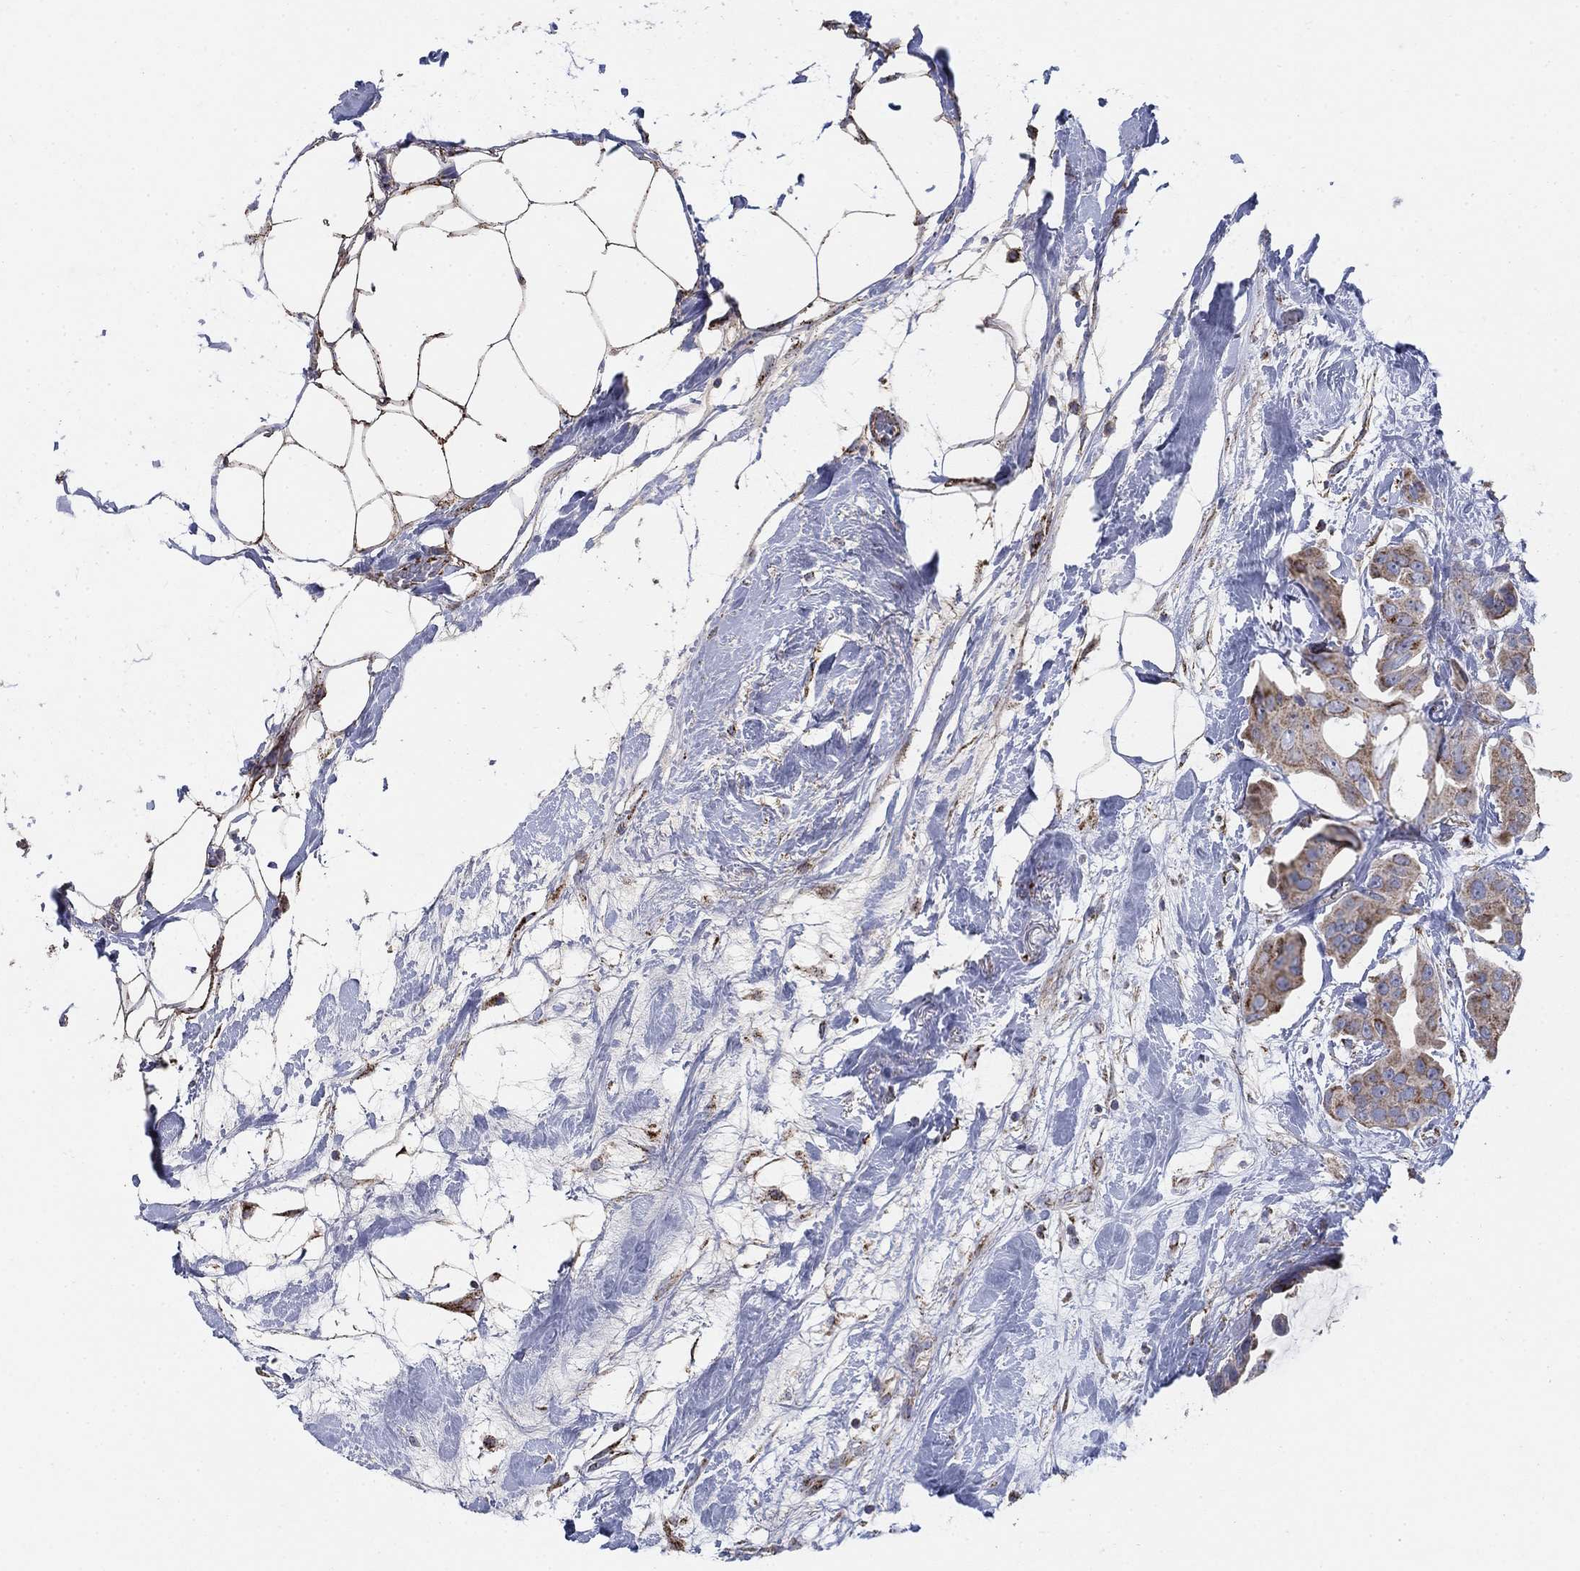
{"staining": {"intensity": "strong", "quantity": "25%-75%", "location": "cytoplasmic/membranous"}, "tissue": "breast cancer", "cell_type": "Tumor cells", "image_type": "cancer", "snomed": [{"axis": "morphology", "description": "Duct carcinoma"}, {"axis": "topography", "description": "Breast"}], "caption": "This photomicrograph reveals IHC staining of human breast cancer (invasive ductal carcinoma), with high strong cytoplasmic/membranous staining in approximately 25%-75% of tumor cells.", "gene": "PNPLA2", "patient": {"sex": "female", "age": 45}}